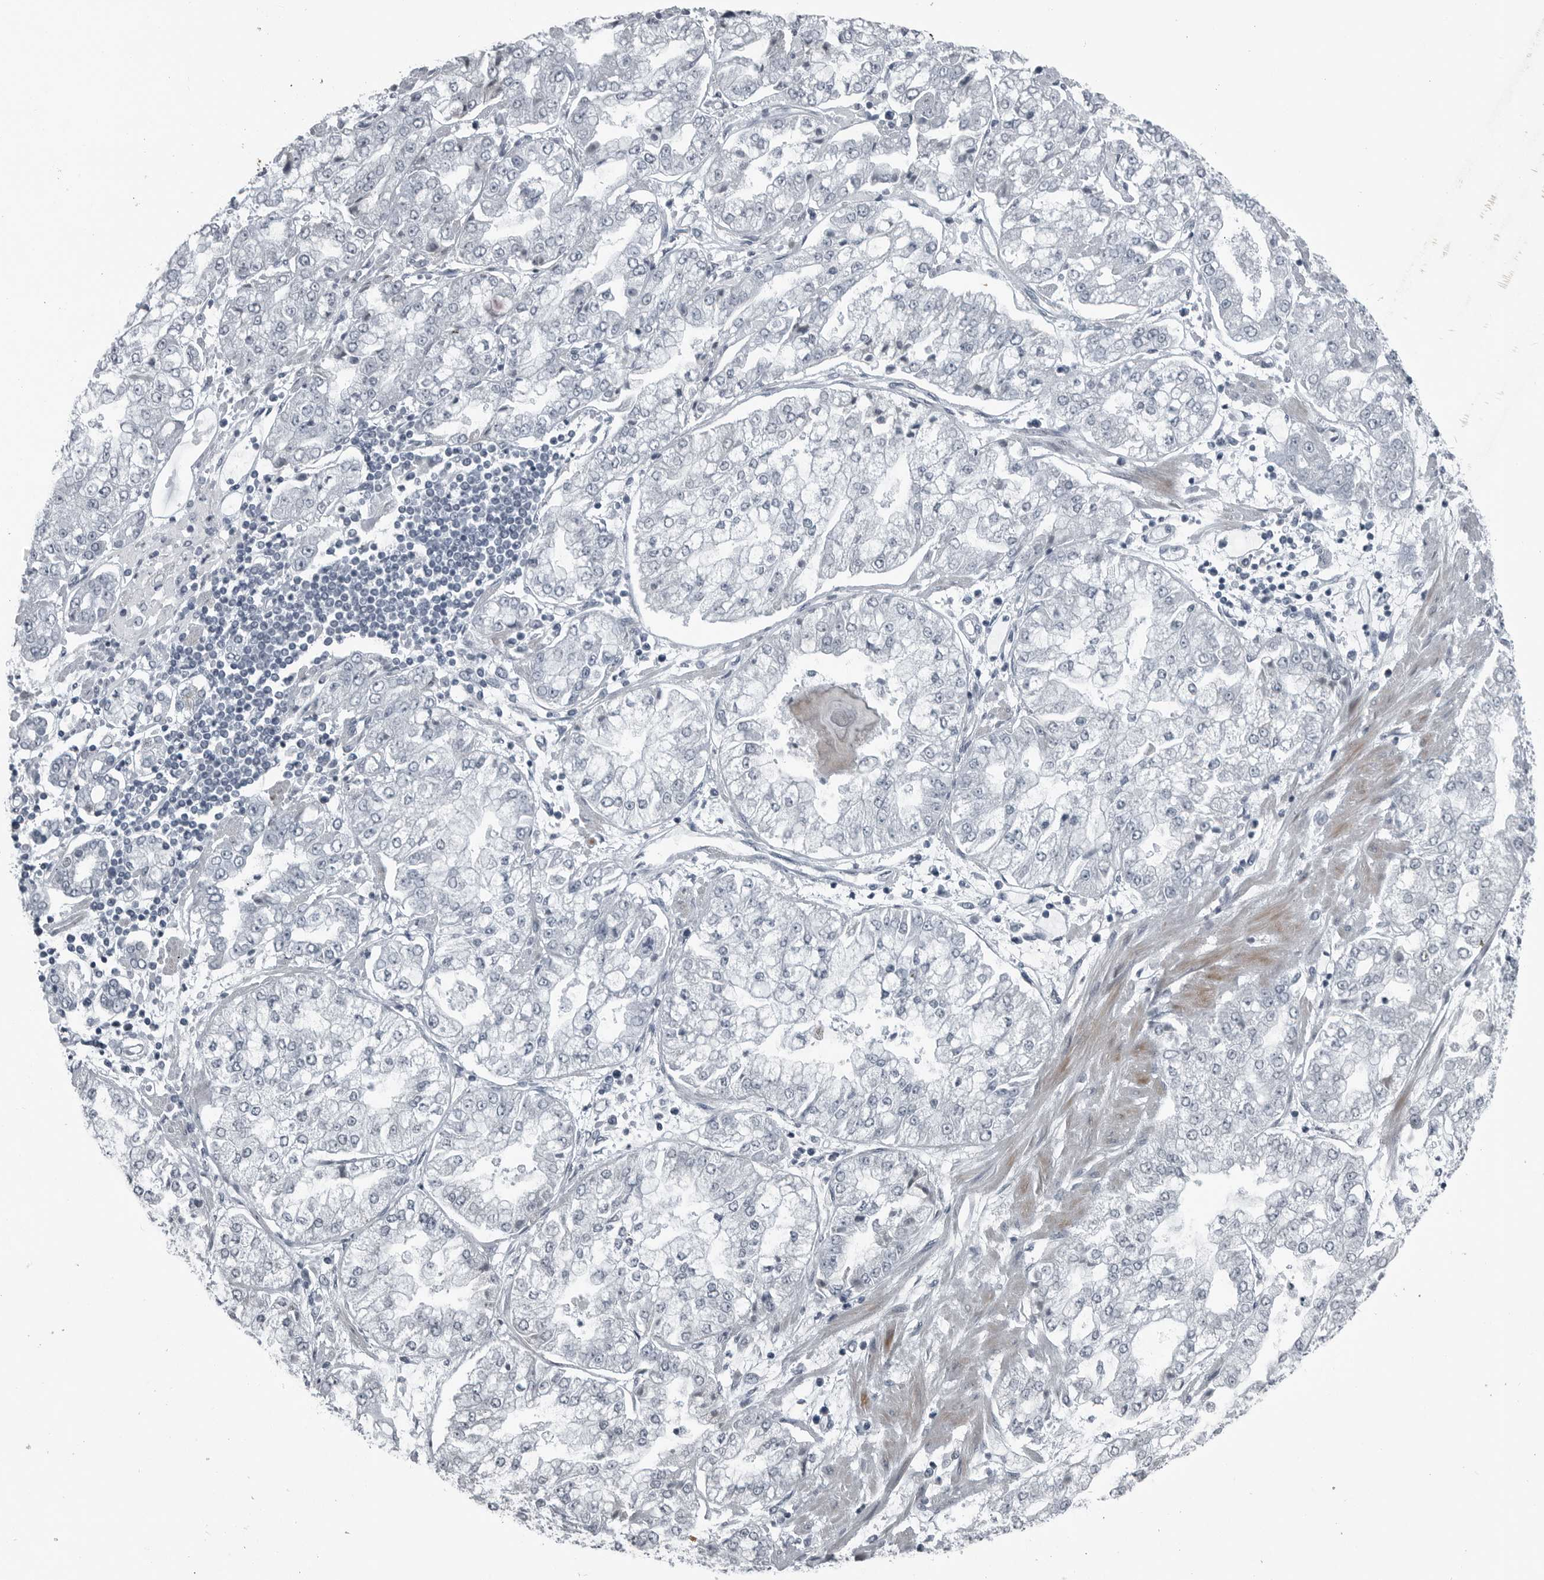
{"staining": {"intensity": "negative", "quantity": "none", "location": "none"}, "tissue": "stomach cancer", "cell_type": "Tumor cells", "image_type": "cancer", "snomed": [{"axis": "morphology", "description": "Adenocarcinoma, NOS"}, {"axis": "topography", "description": "Stomach"}], "caption": "A micrograph of stomach cancer (adenocarcinoma) stained for a protein shows no brown staining in tumor cells.", "gene": "GAK", "patient": {"sex": "male", "age": 76}}